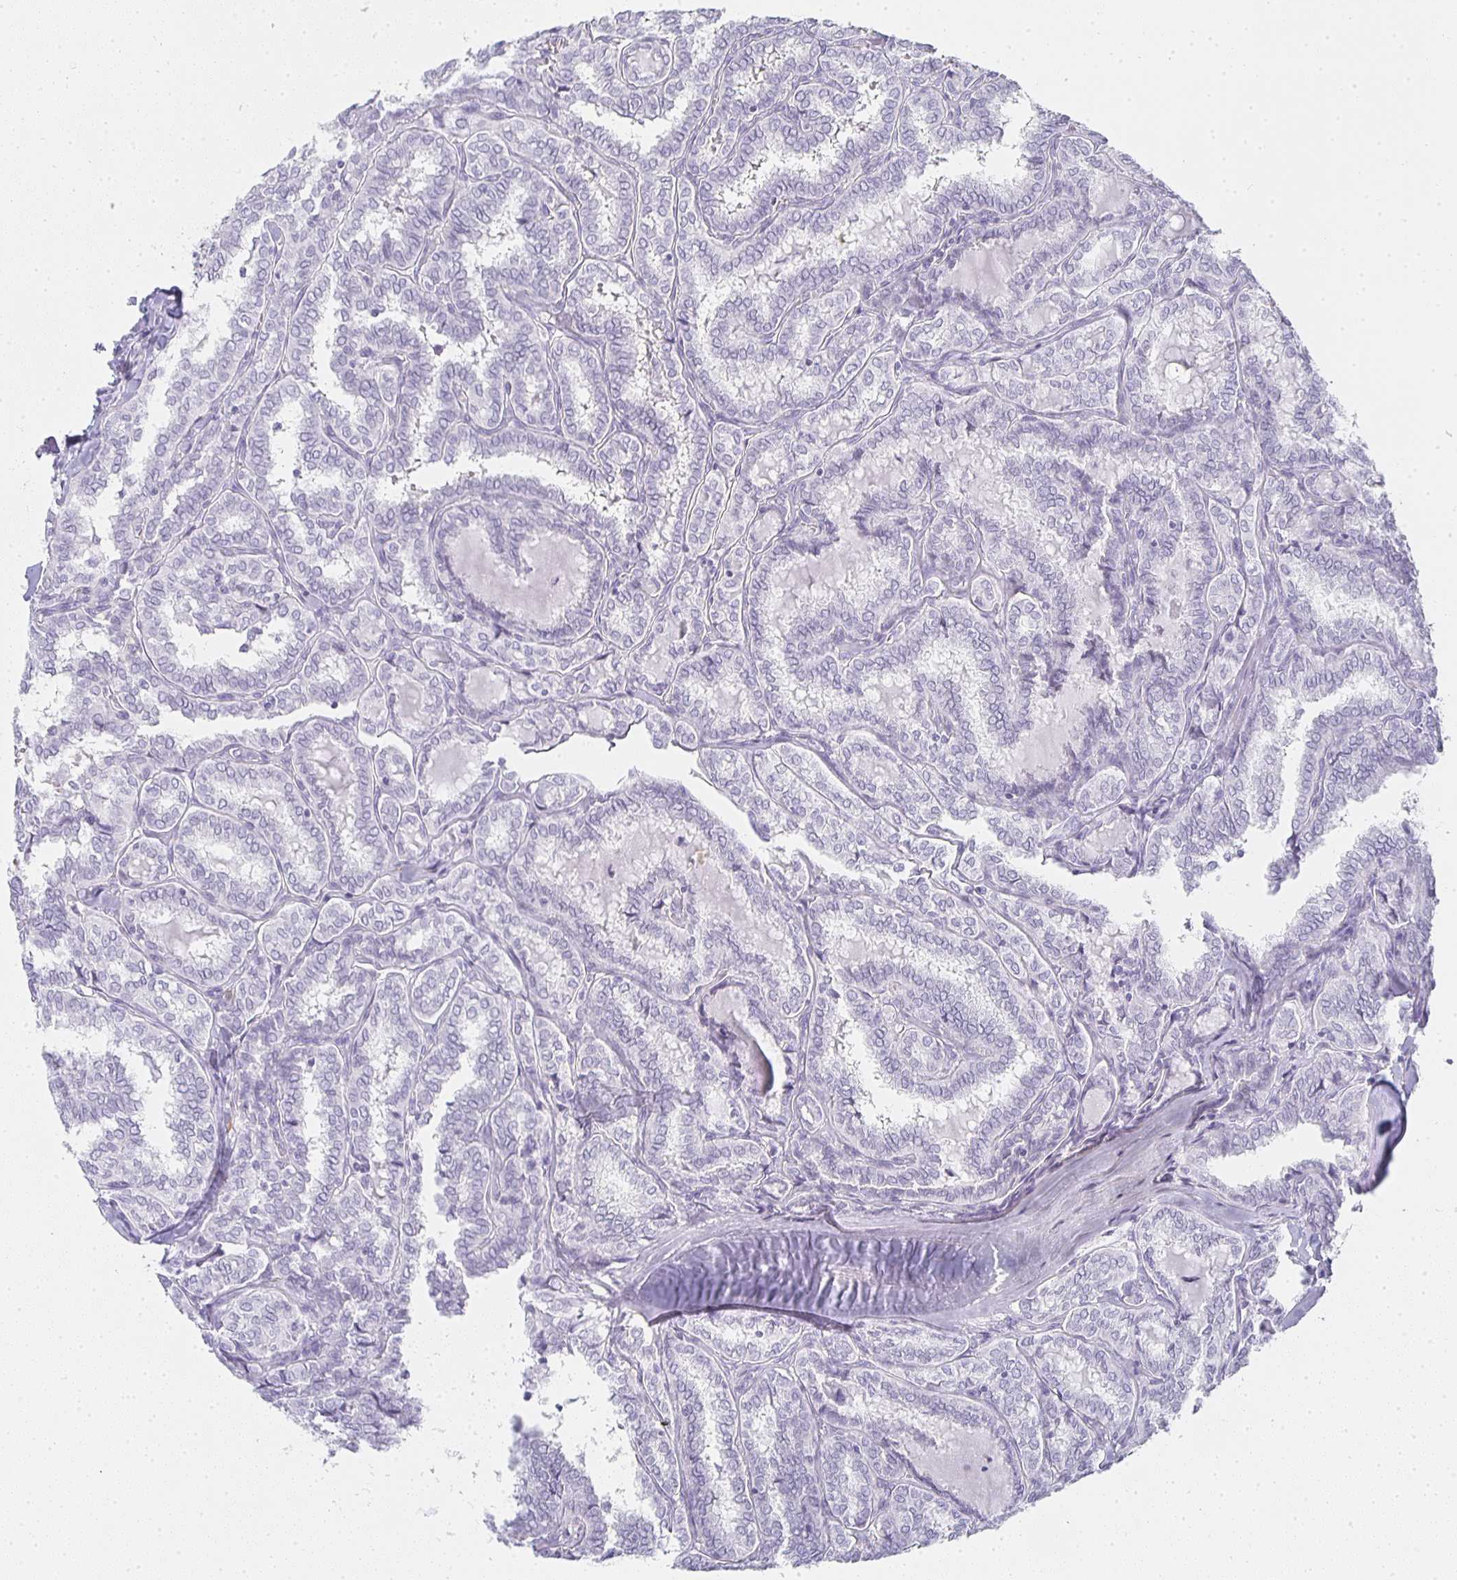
{"staining": {"intensity": "negative", "quantity": "none", "location": "none"}, "tissue": "thyroid cancer", "cell_type": "Tumor cells", "image_type": "cancer", "snomed": [{"axis": "morphology", "description": "Papillary adenocarcinoma, NOS"}, {"axis": "topography", "description": "Thyroid gland"}], "caption": "IHC of human thyroid cancer exhibits no positivity in tumor cells.", "gene": "TPSD1", "patient": {"sex": "female", "age": 30}}